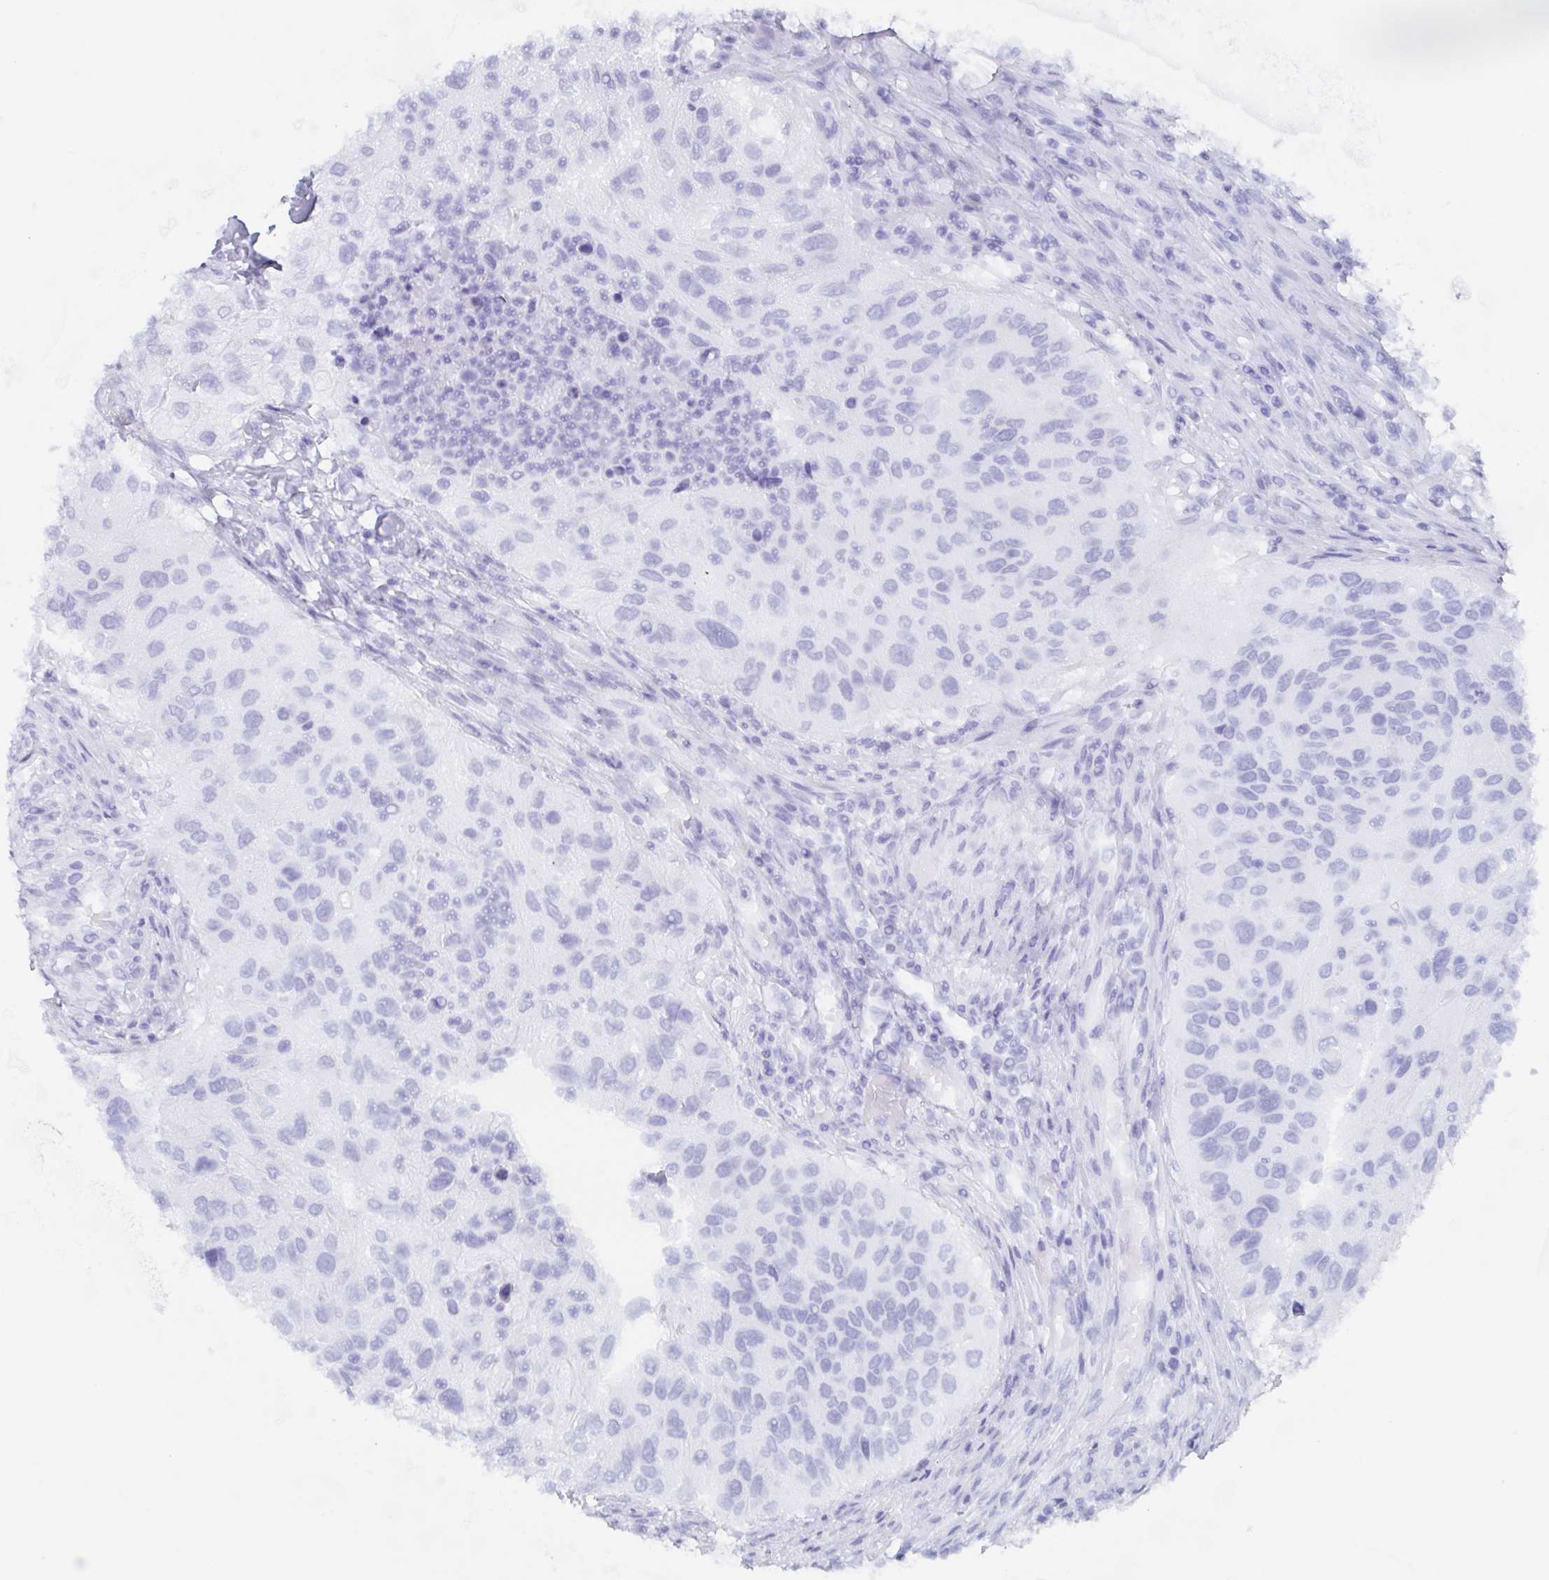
{"staining": {"intensity": "negative", "quantity": "none", "location": "none"}, "tissue": "urothelial cancer", "cell_type": "Tumor cells", "image_type": "cancer", "snomed": [{"axis": "morphology", "description": "Urothelial carcinoma, High grade"}, {"axis": "topography", "description": "Urinary bladder"}], "caption": "This is an immunohistochemistry (IHC) micrograph of urothelial cancer. There is no expression in tumor cells.", "gene": "POU2F3", "patient": {"sex": "female", "age": 60}}